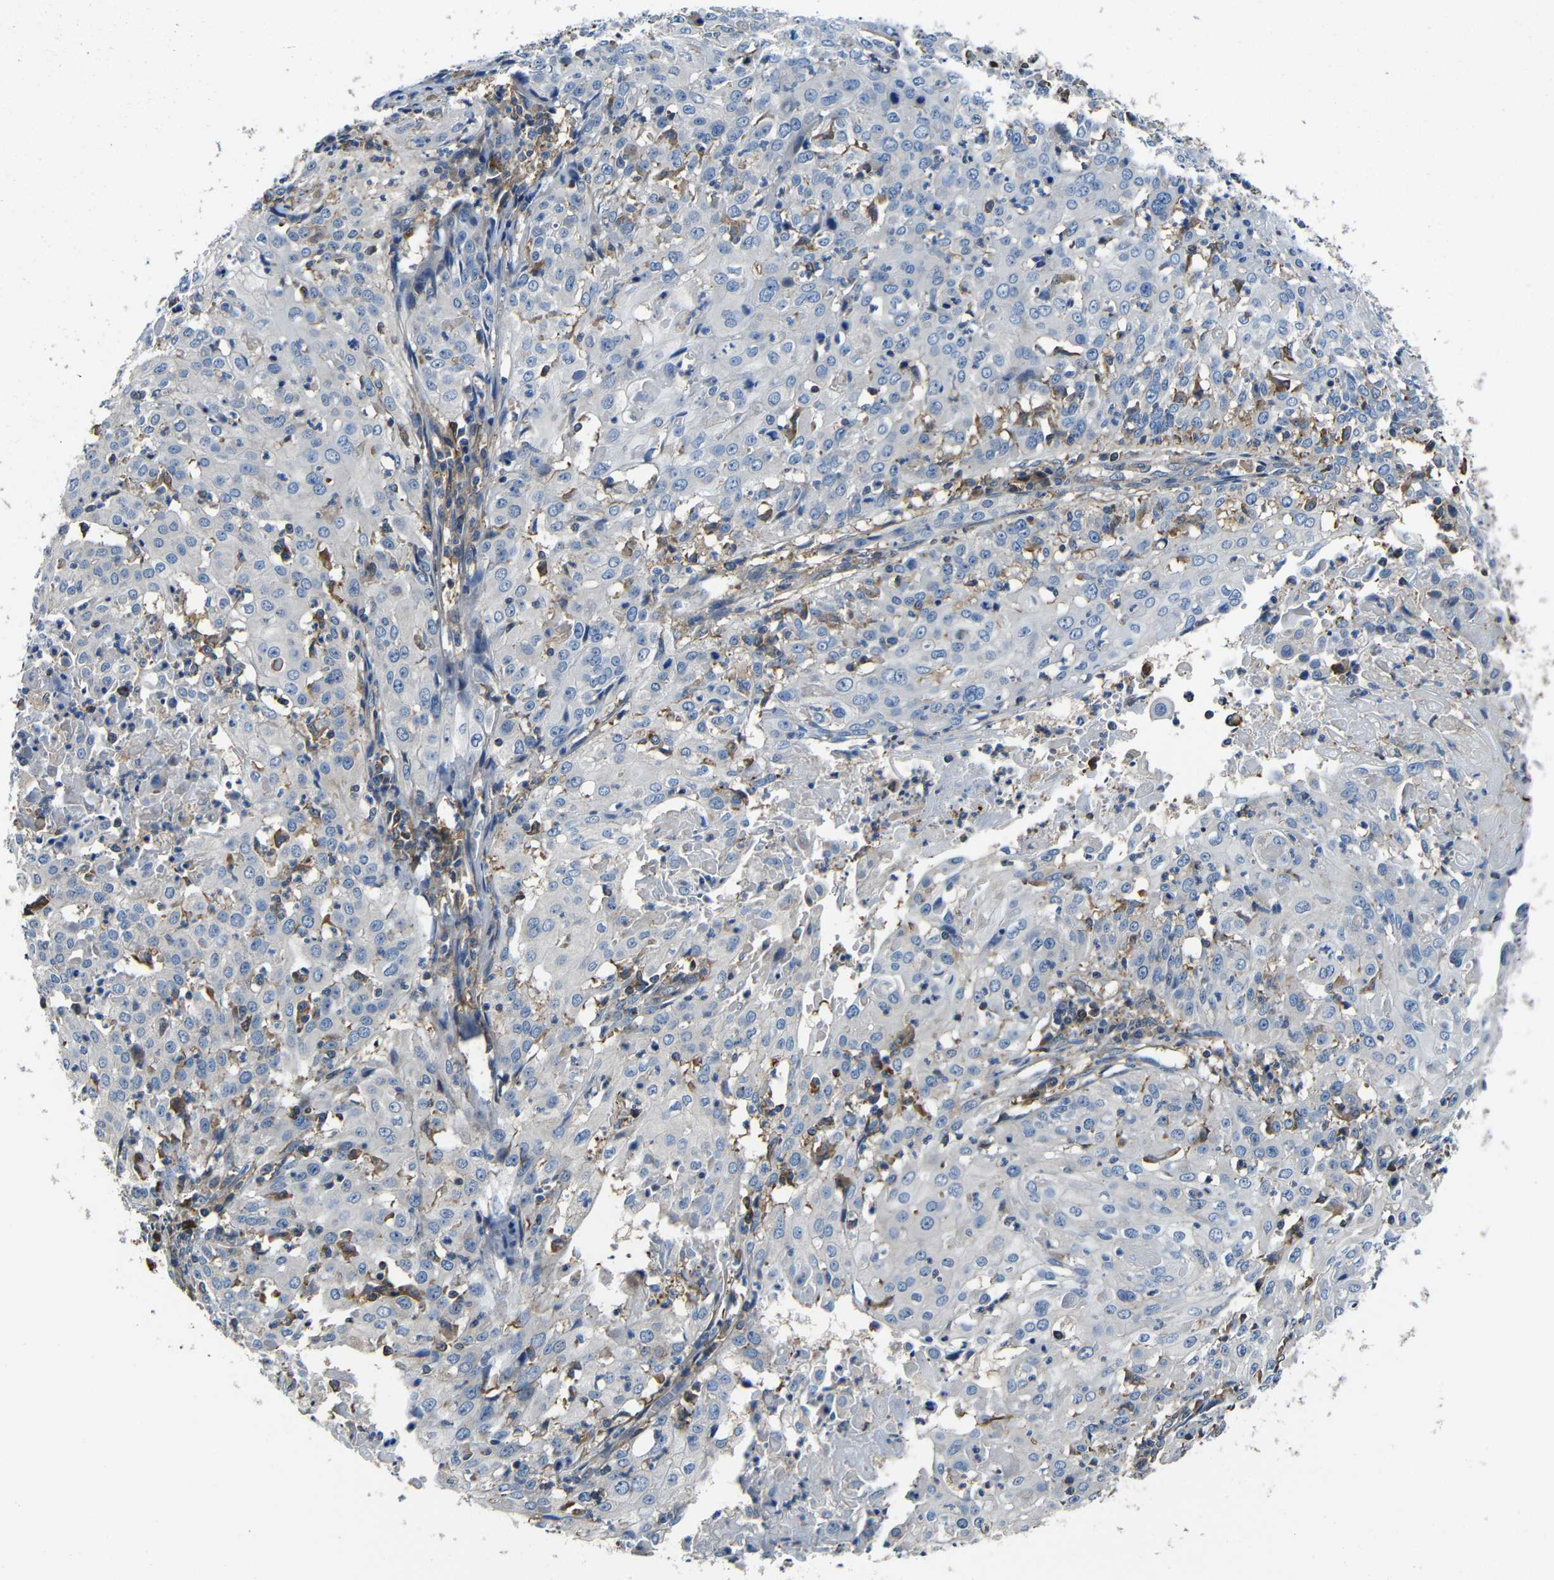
{"staining": {"intensity": "negative", "quantity": "none", "location": "none"}, "tissue": "cervical cancer", "cell_type": "Tumor cells", "image_type": "cancer", "snomed": [{"axis": "morphology", "description": "Squamous cell carcinoma, NOS"}, {"axis": "topography", "description": "Cervix"}], "caption": "Immunohistochemical staining of human cervical cancer (squamous cell carcinoma) exhibits no significant expression in tumor cells.", "gene": "GDI1", "patient": {"sex": "female", "age": 39}}